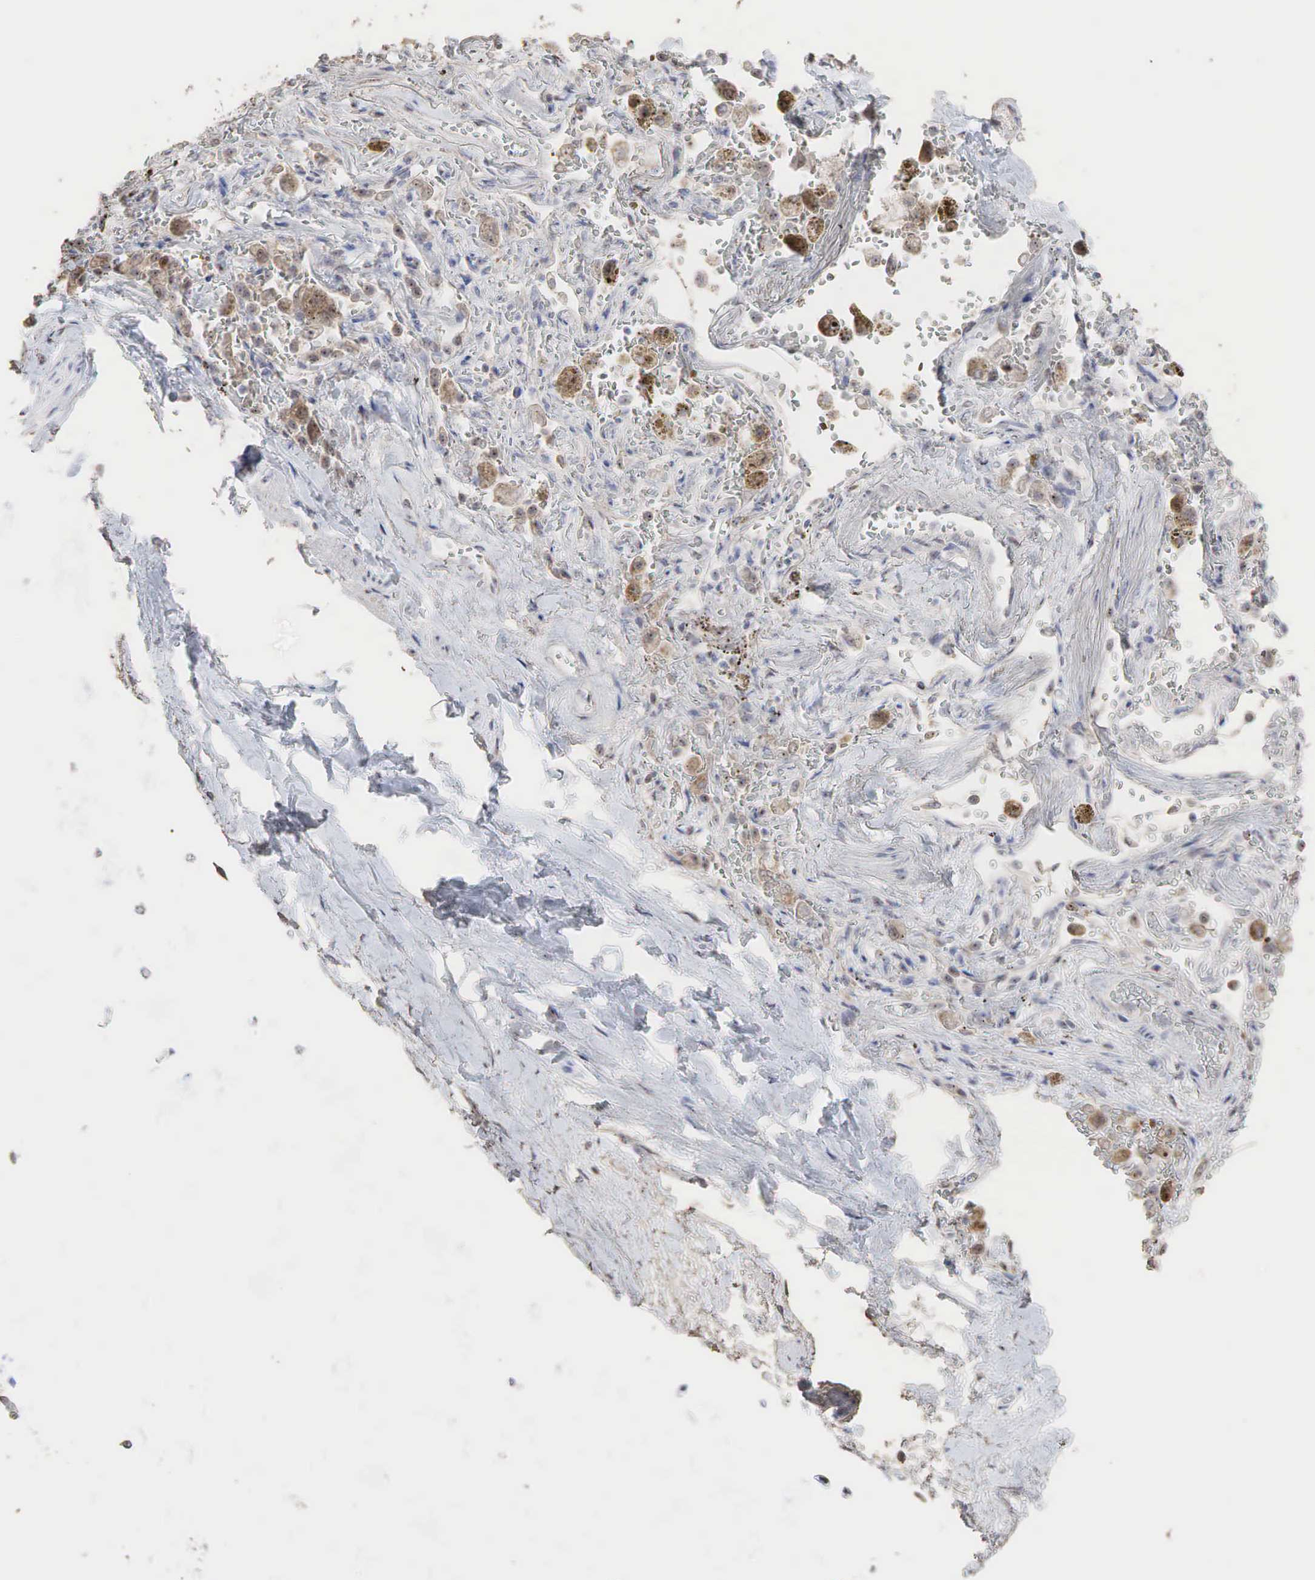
{"staining": {"intensity": "moderate", "quantity": "<25%", "location": "cytoplasmic/membranous"}, "tissue": "adipose tissue", "cell_type": "Adipocytes", "image_type": "normal", "snomed": [{"axis": "morphology", "description": "Normal tissue, NOS"}, {"axis": "topography", "description": "Cartilage tissue"}, {"axis": "topography", "description": "Lung"}], "caption": "Protein analysis of benign adipose tissue reveals moderate cytoplasmic/membranous staining in about <25% of adipocytes. (Stains: DAB in brown, nuclei in blue, Microscopy: brightfield microscopy at high magnification).", "gene": "DKC1", "patient": {"sex": "male", "age": 65}}